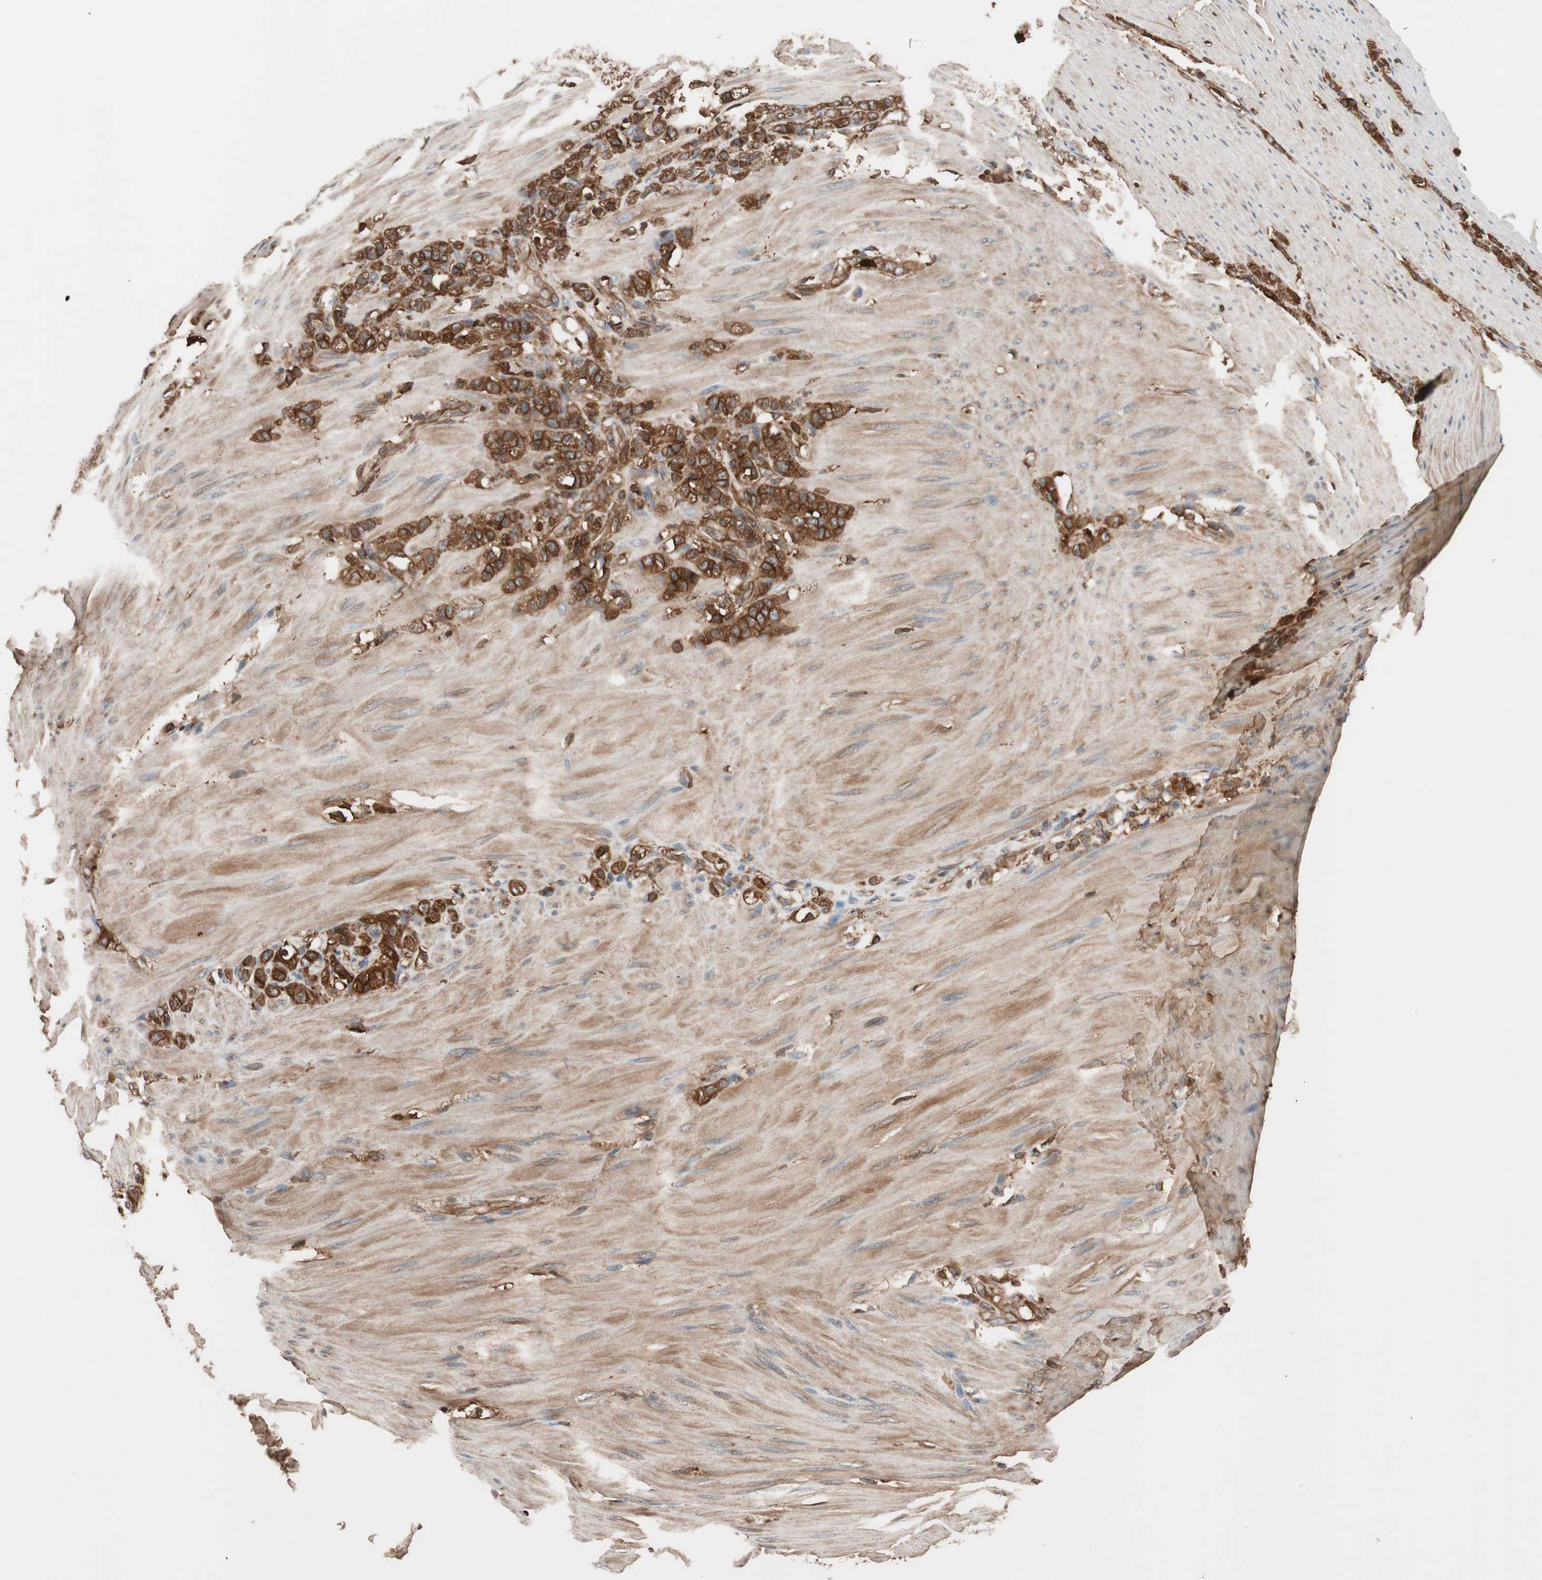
{"staining": {"intensity": "strong", "quantity": ">75%", "location": "cytoplasmic/membranous"}, "tissue": "stomach cancer", "cell_type": "Tumor cells", "image_type": "cancer", "snomed": [{"axis": "morphology", "description": "Adenocarcinoma, NOS"}, {"axis": "topography", "description": "Stomach"}], "caption": "This image displays IHC staining of stomach adenocarcinoma, with high strong cytoplasmic/membranous expression in about >75% of tumor cells.", "gene": "VASP", "patient": {"sex": "male", "age": 82}}